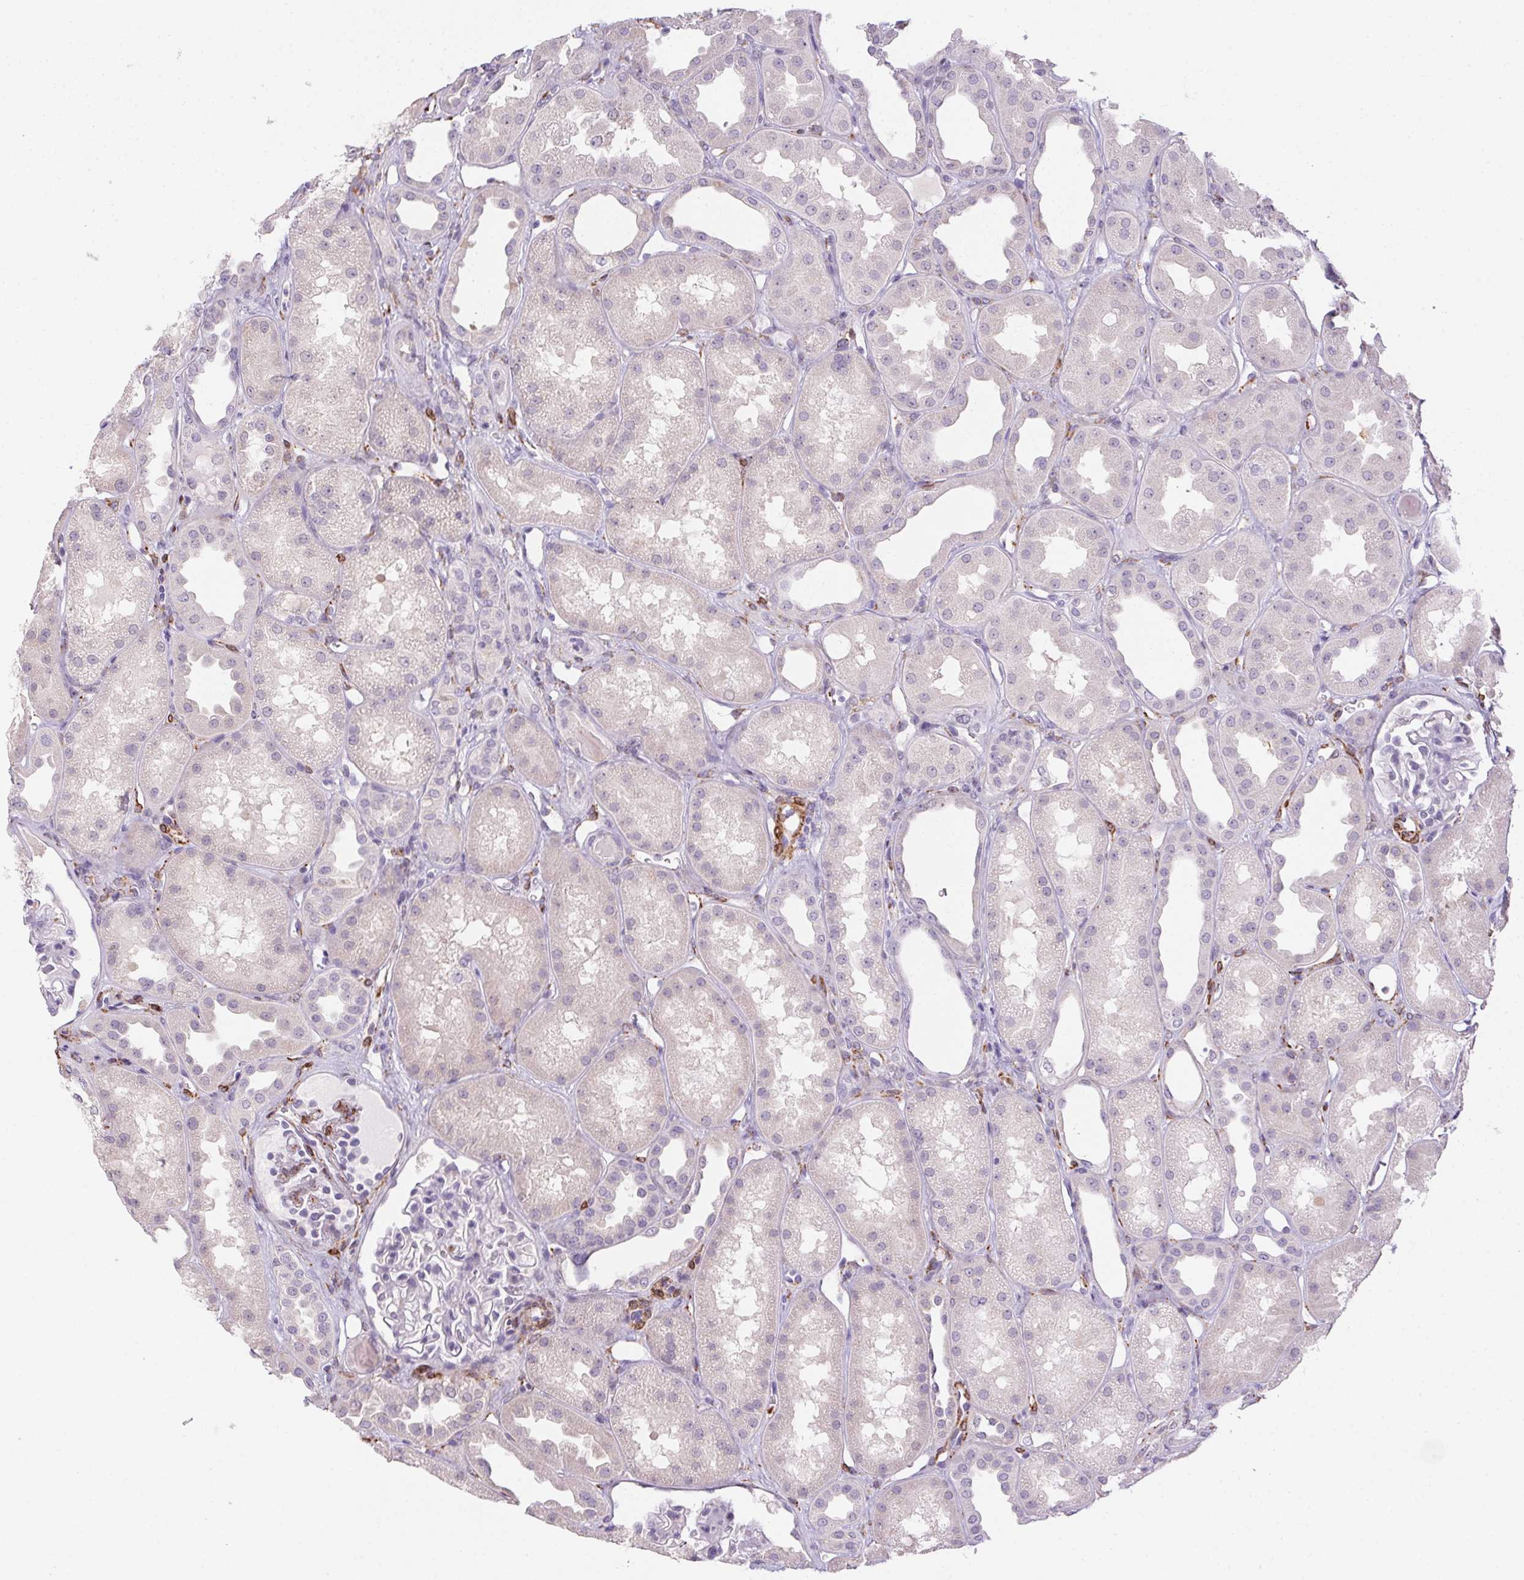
{"staining": {"intensity": "negative", "quantity": "none", "location": "none"}, "tissue": "kidney", "cell_type": "Cells in glomeruli", "image_type": "normal", "snomed": [{"axis": "morphology", "description": "Normal tissue, NOS"}, {"axis": "topography", "description": "Kidney"}], "caption": "The photomicrograph reveals no staining of cells in glomeruli in normal kidney.", "gene": "HRC", "patient": {"sex": "male", "age": 61}}